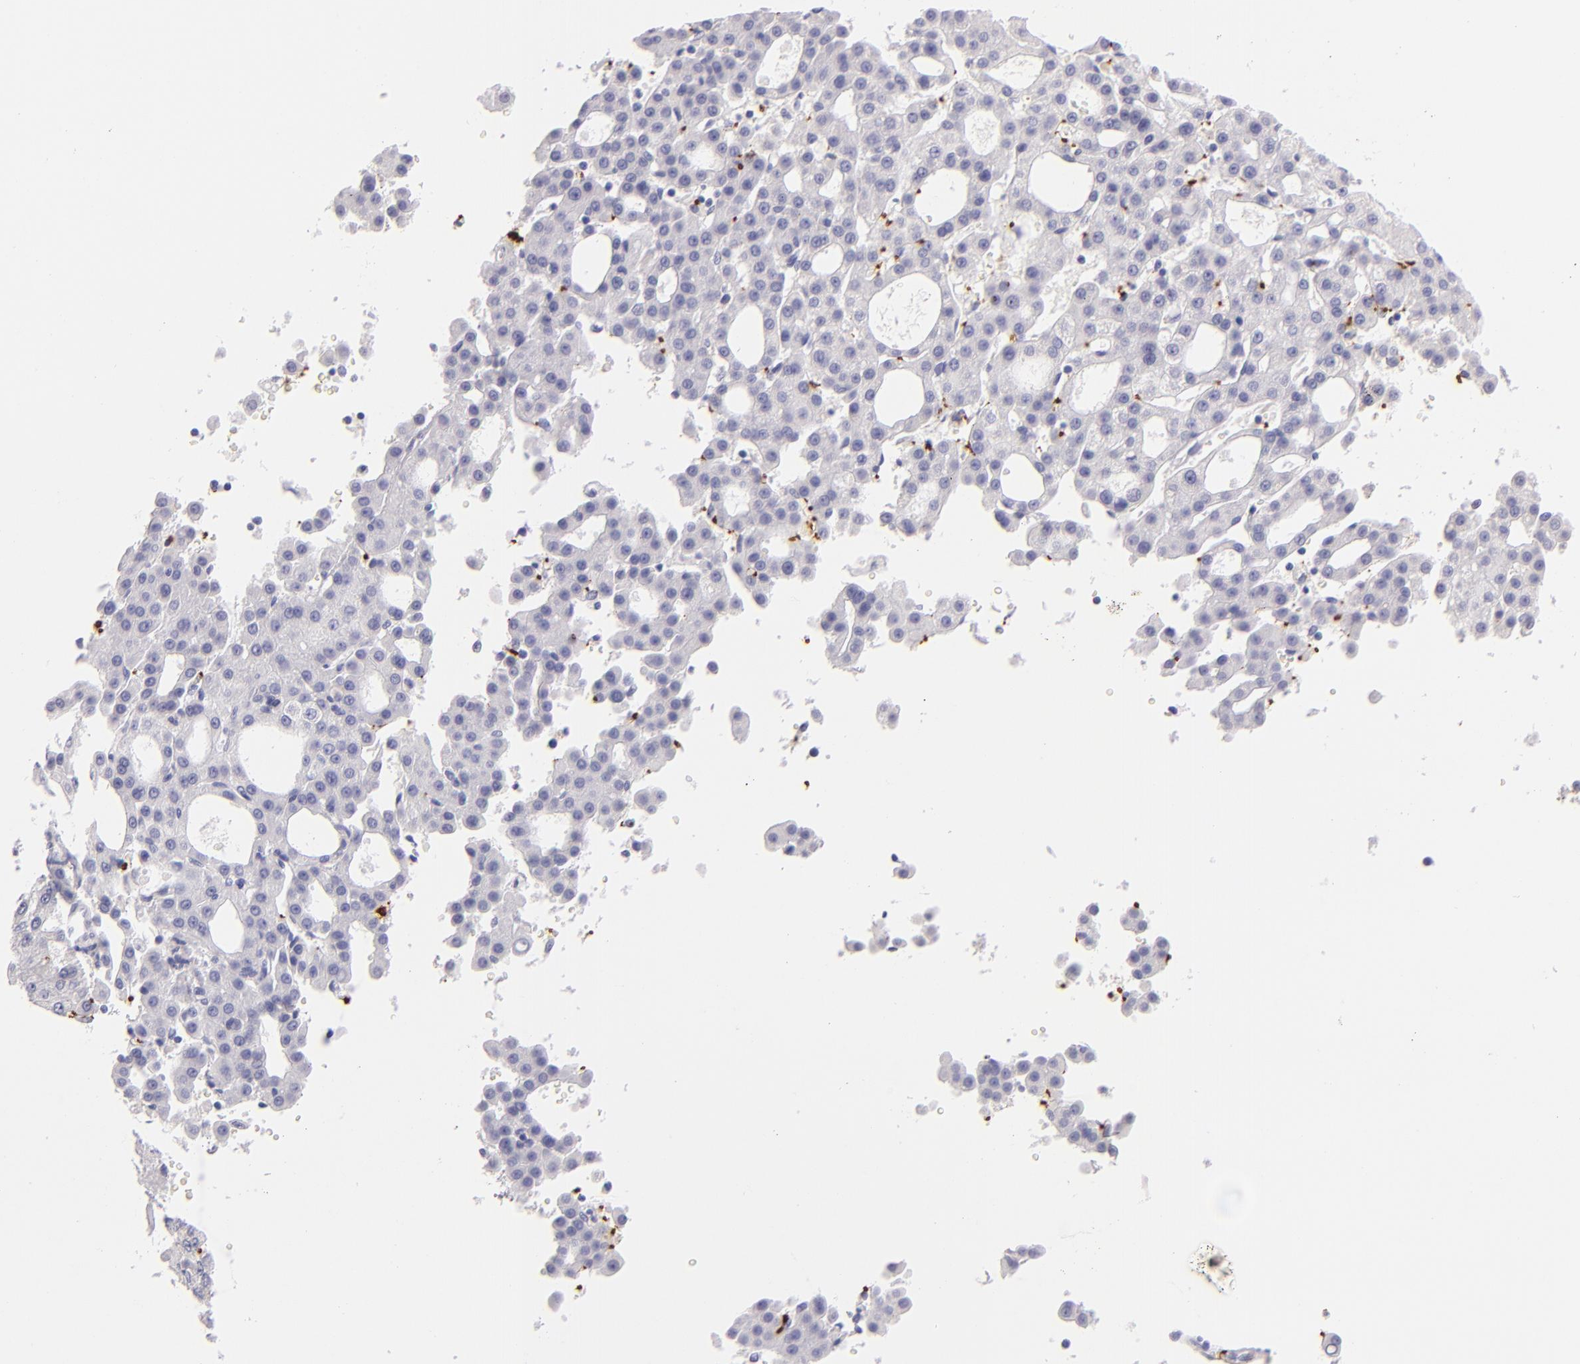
{"staining": {"intensity": "negative", "quantity": "none", "location": "none"}, "tissue": "liver cancer", "cell_type": "Tumor cells", "image_type": "cancer", "snomed": [{"axis": "morphology", "description": "Carcinoma, Hepatocellular, NOS"}, {"axis": "topography", "description": "Liver"}], "caption": "Liver cancer stained for a protein using immunohistochemistry reveals no positivity tumor cells.", "gene": "GP1BA", "patient": {"sex": "male", "age": 47}}